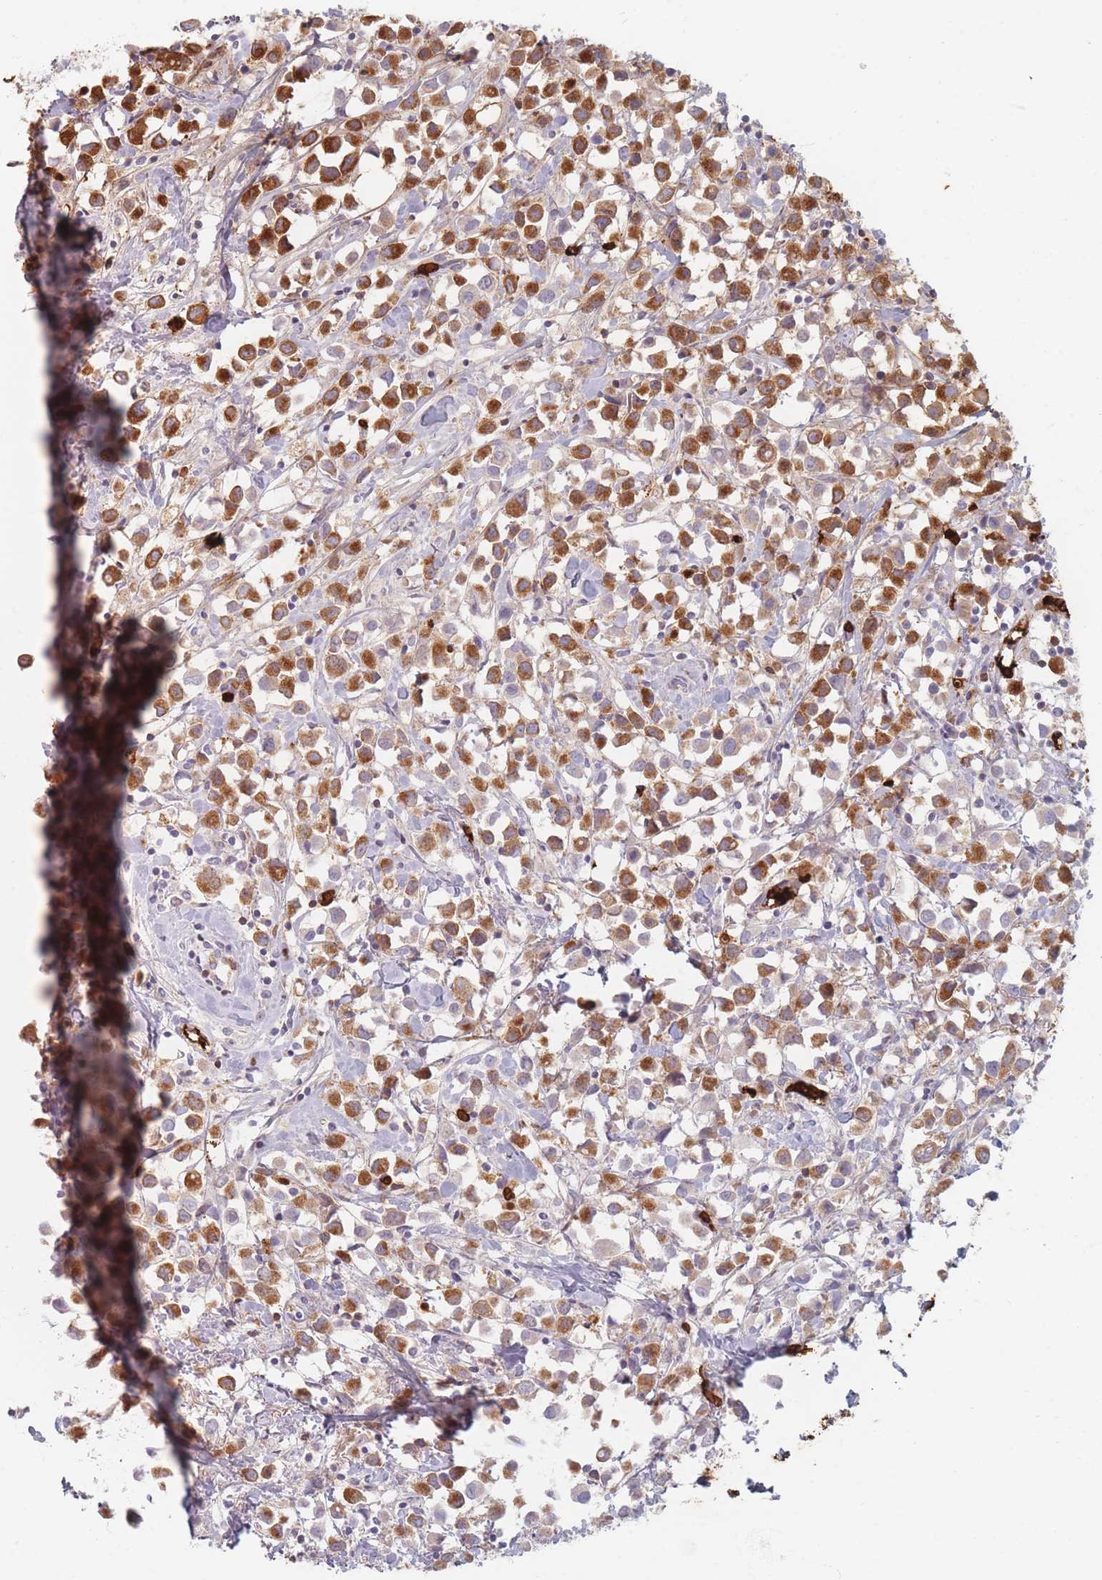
{"staining": {"intensity": "strong", "quantity": ">75%", "location": "cytoplasmic/membranous"}, "tissue": "breast cancer", "cell_type": "Tumor cells", "image_type": "cancer", "snomed": [{"axis": "morphology", "description": "Duct carcinoma"}, {"axis": "topography", "description": "Breast"}], "caption": "Protein staining of breast cancer (intraductal carcinoma) tissue reveals strong cytoplasmic/membranous staining in about >75% of tumor cells. The staining was performed using DAB (3,3'-diaminobenzidine), with brown indicating positive protein expression. Nuclei are stained blue with hematoxylin.", "gene": "SLC2A6", "patient": {"sex": "female", "age": 61}}